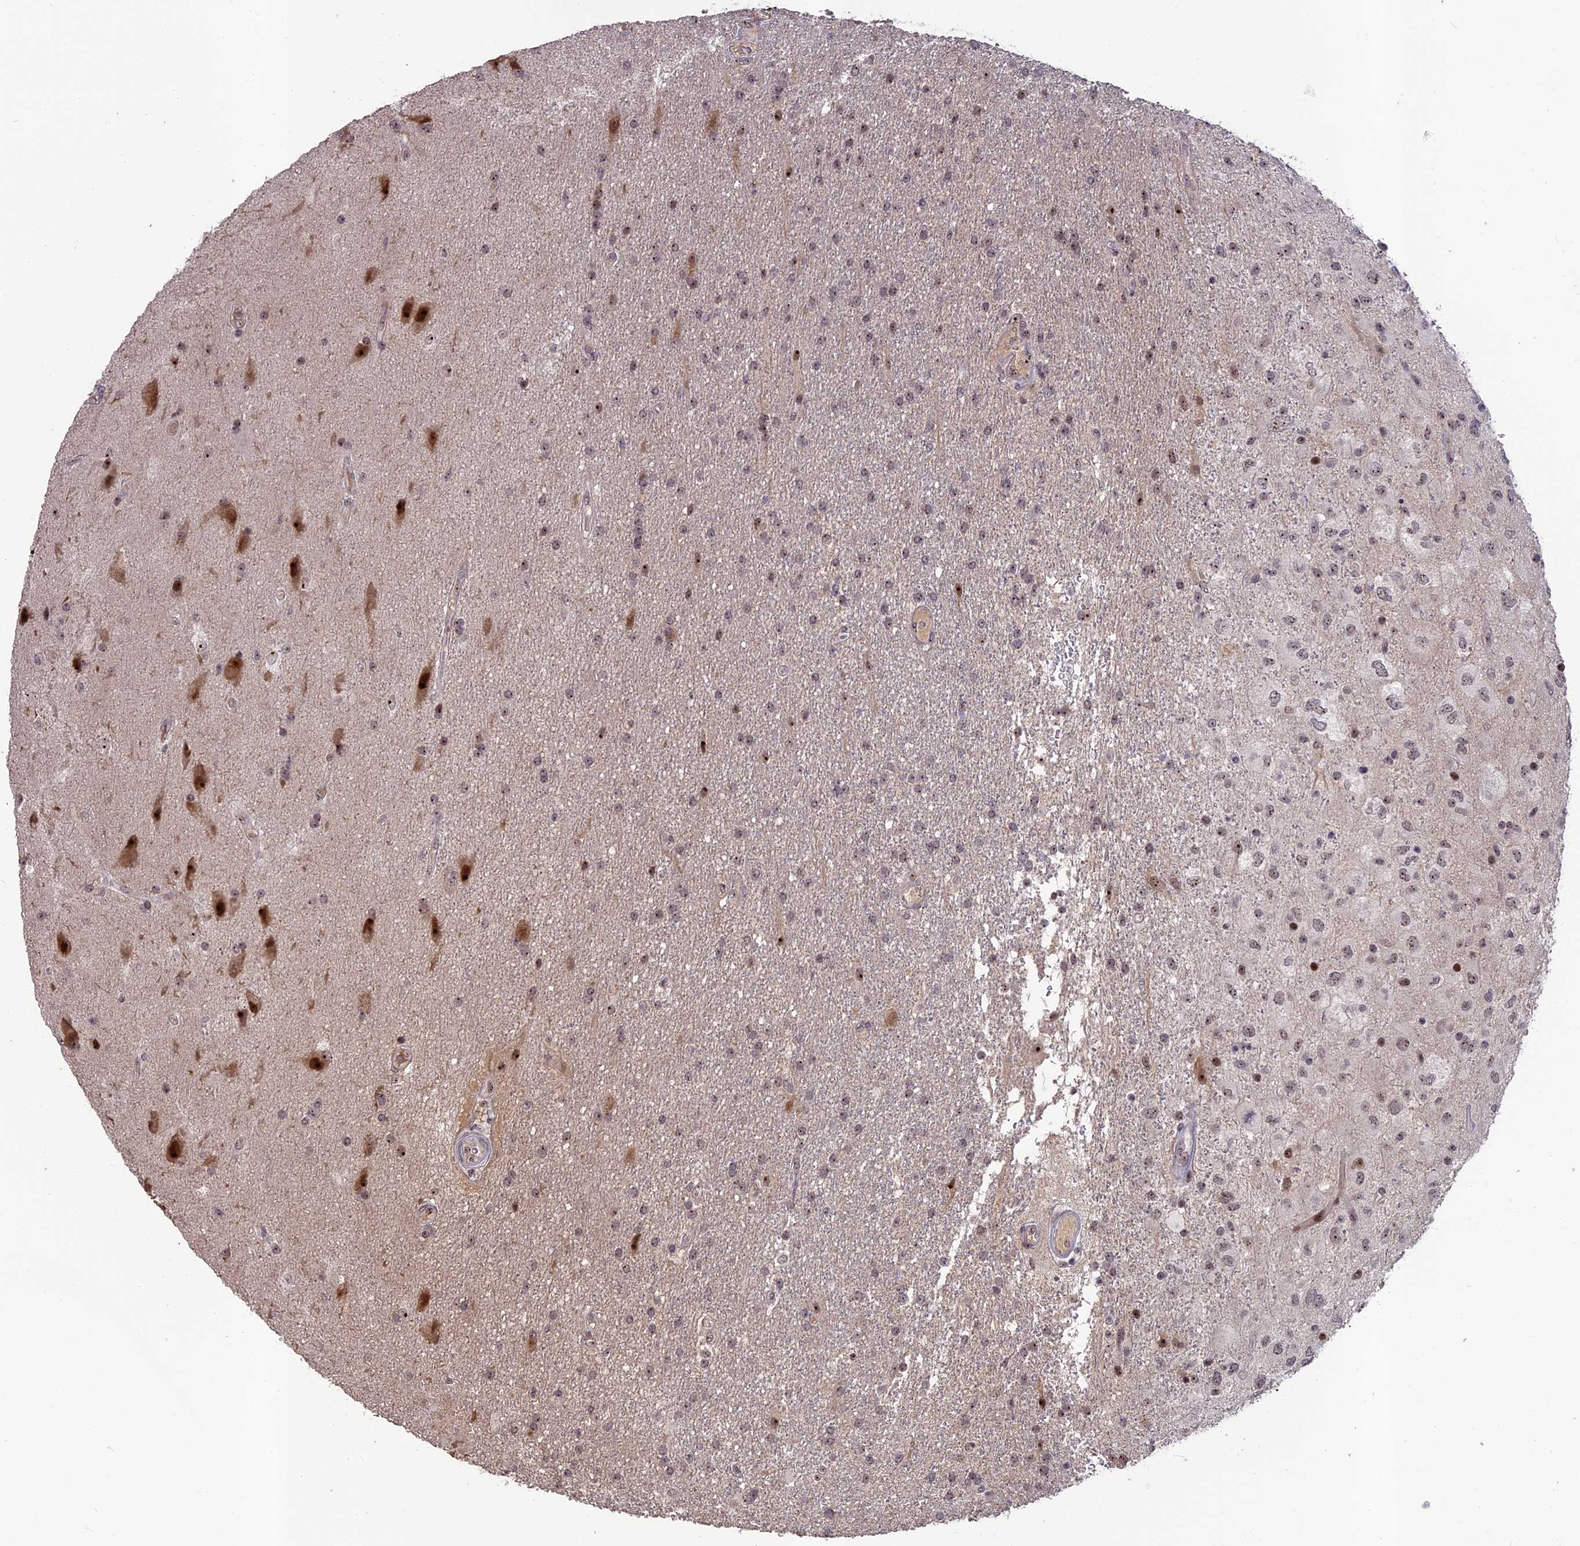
{"staining": {"intensity": "moderate", "quantity": "<25%", "location": "nuclear"}, "tissue": "glioma", "cell_type": "Tumor cells", "image_type": "cancer", "snomed": [{"axis": "morphology", "description": "Glioma, malignant, Low grade"}, {"axis": "topography", "description": "Brain"}], "caption": "About <25% of tumor cells in malignant glioma (low-grade) demonstrate moderate nuclear protein expression as visualized by brown immunohistochemical staining.", "gene": "FAM131A", "patient": {"sex": "male", "age": 66}}